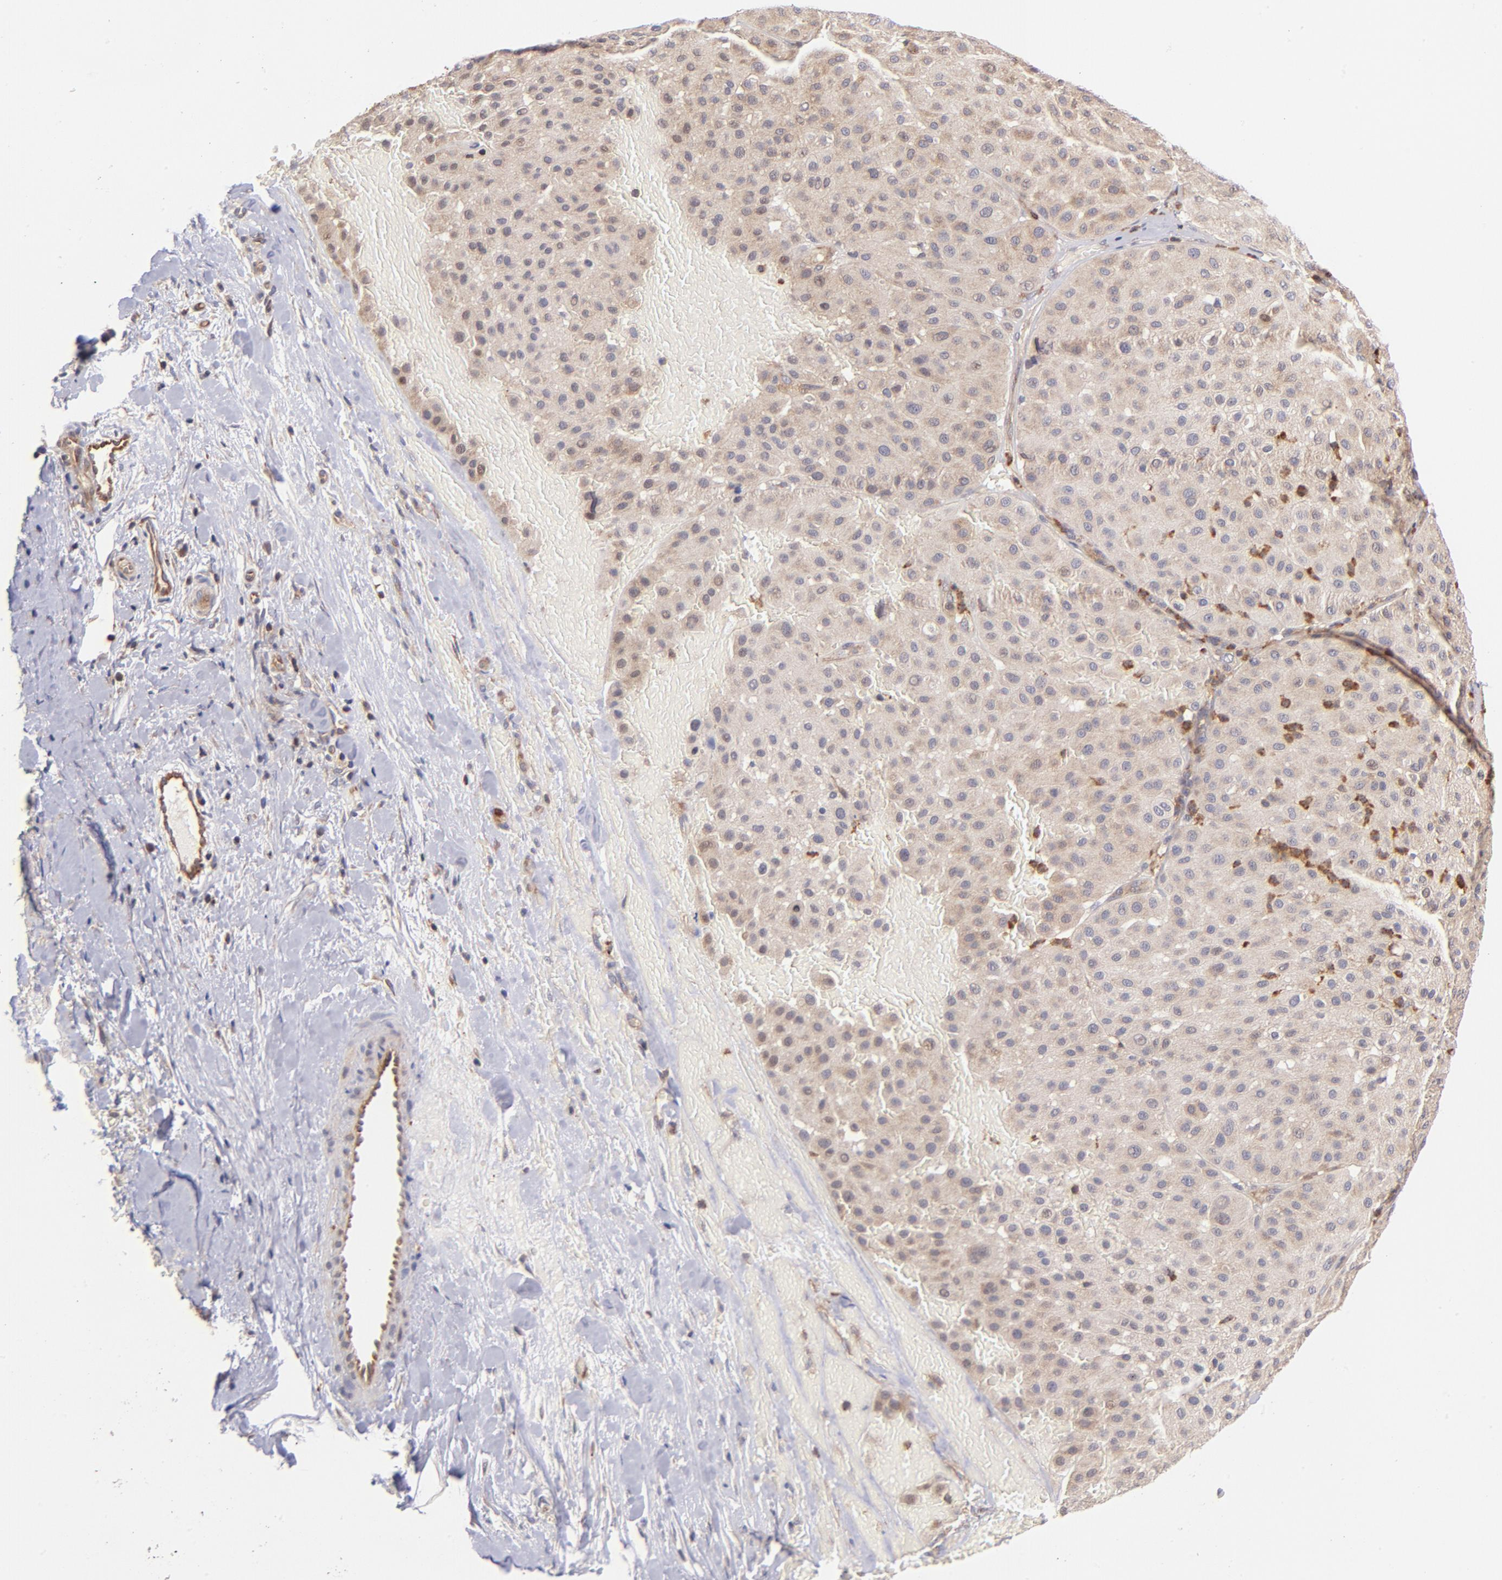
{"staining": {"intensity": "weak", "quantity": ">75%", "location": "cytoplasmic/membranous"}, "tissue": "melanoma", "cell_type": "Tumor cells", "image_type": "cancer", "snomed": [{"axis": "morphology", "description": "Normal tissue, NOS"}, {"axis": "morphology", "description": "Malignant melanoma, Metastatic site"}, {"axis": "topography", "description": "Skin"}], "caption": "High-power microscopy captured an IHC micrograph of melanoma, revealing weak cytoplasmic/membranous expression in approximately >75% of tumor cells.", "gene": "YWHAB", "patient": {"sex": "male", "age": 41}}